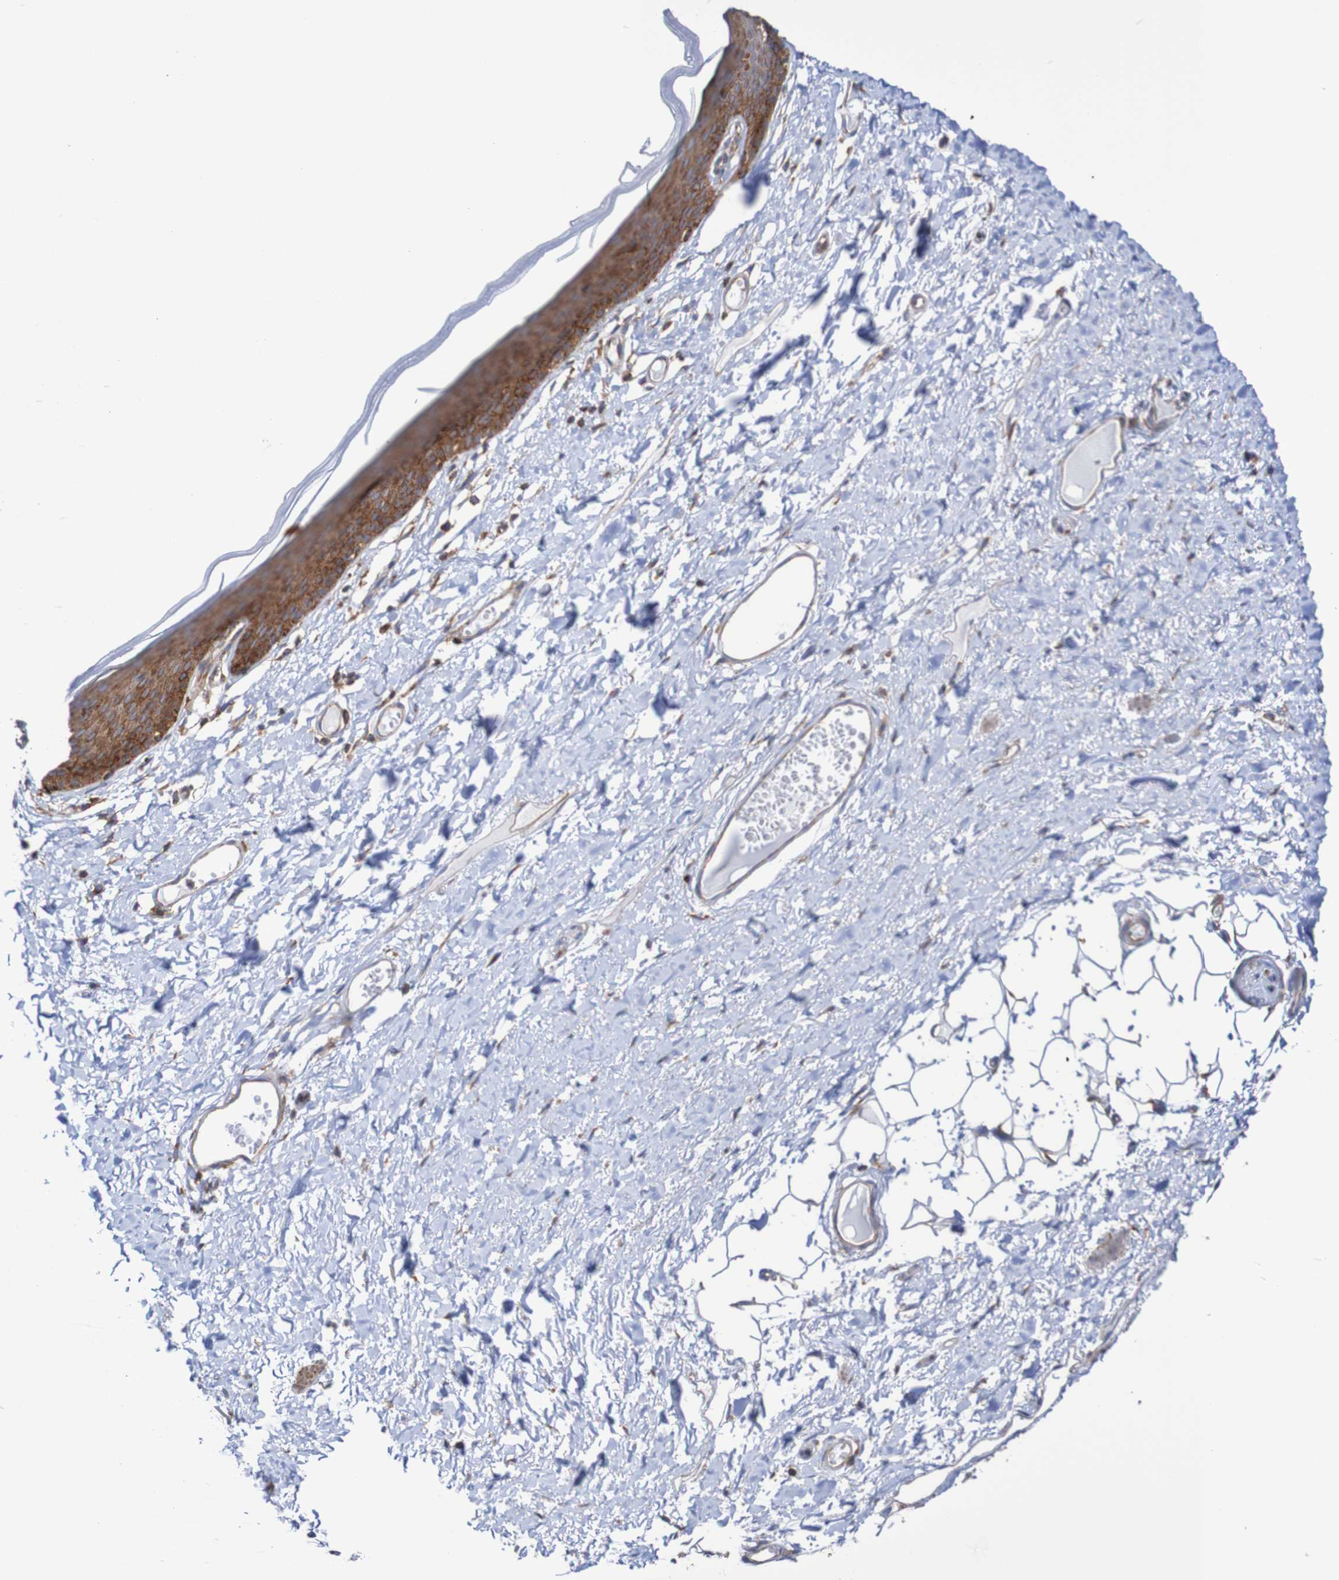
{"staining": {"intensity": "strong", "quantity": ">75%", "location": "cytoplasmic/membranous"}, "tissue": "skin", "cell_type": "Epidermal cells", "image_type": "normal", "snomed": [{"axis": "morphology", "description": "Normal tissue, NOS"}, {"axis": "topography", "description": "Vulva"}], "caption": "IHC of unremarkable skin displays high levels of strong cytoplasmic/membranous staining in about >75% of epidermal cells.", "gene": "FXR2", "patient": {"sex": "female", "age": 54}}